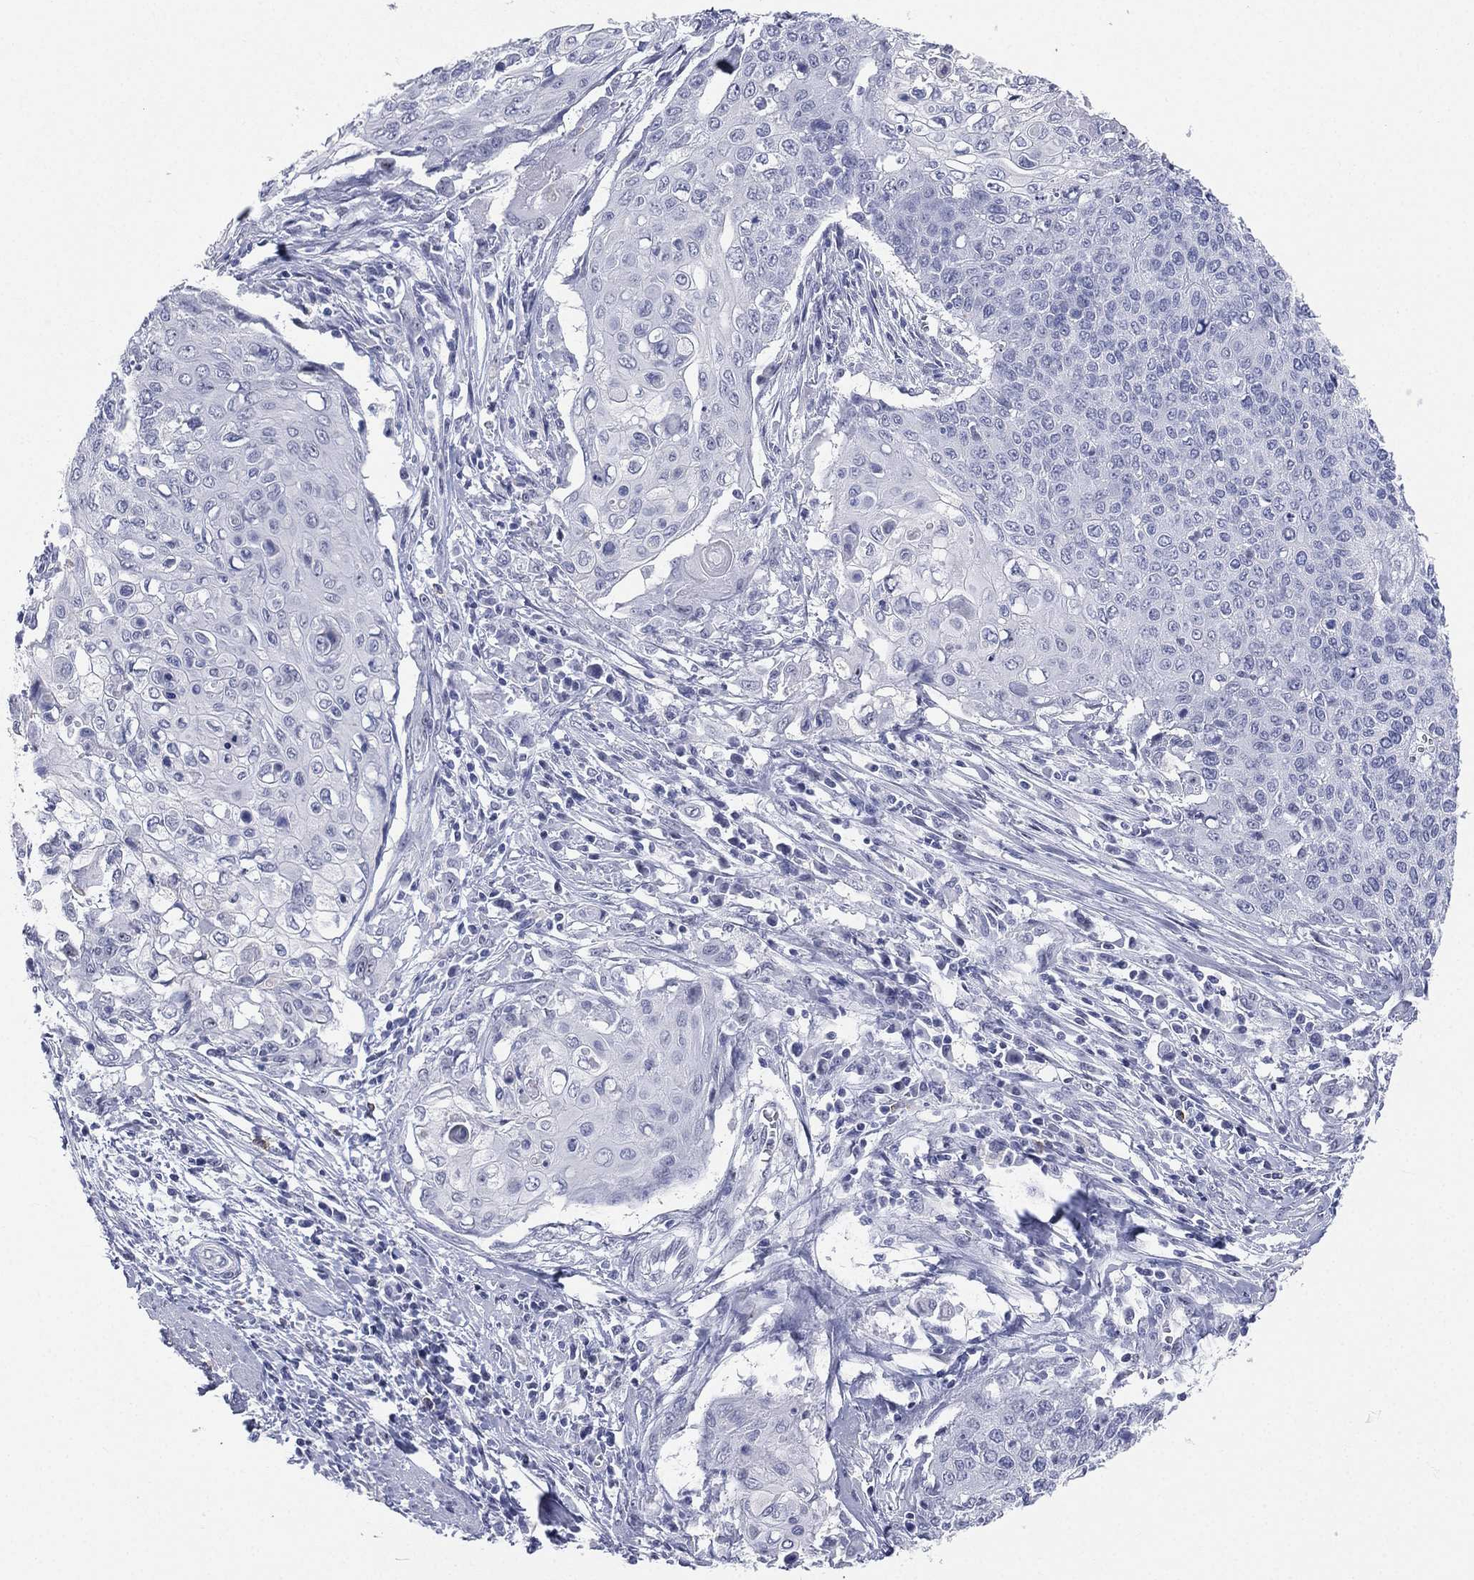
{"staining": {"intensity": "negative", "quantity": "none", "location": "none"}, "tissue": "cervical cancer", "cell_type": "Tumor cells", "image_type": "cancer", "snomed": [{"axis": "morphology", "description": "Squamous cell carcinoma, NOS"}, {"axis": "topography", "description": "Cervix"}], "caption": "This is an IHC micrograph of human squamous cell carcinoma (cervical). There is no staining in tumor cells.", "gene": "CD22", "patient": {"sex": "female", "age": 39}}